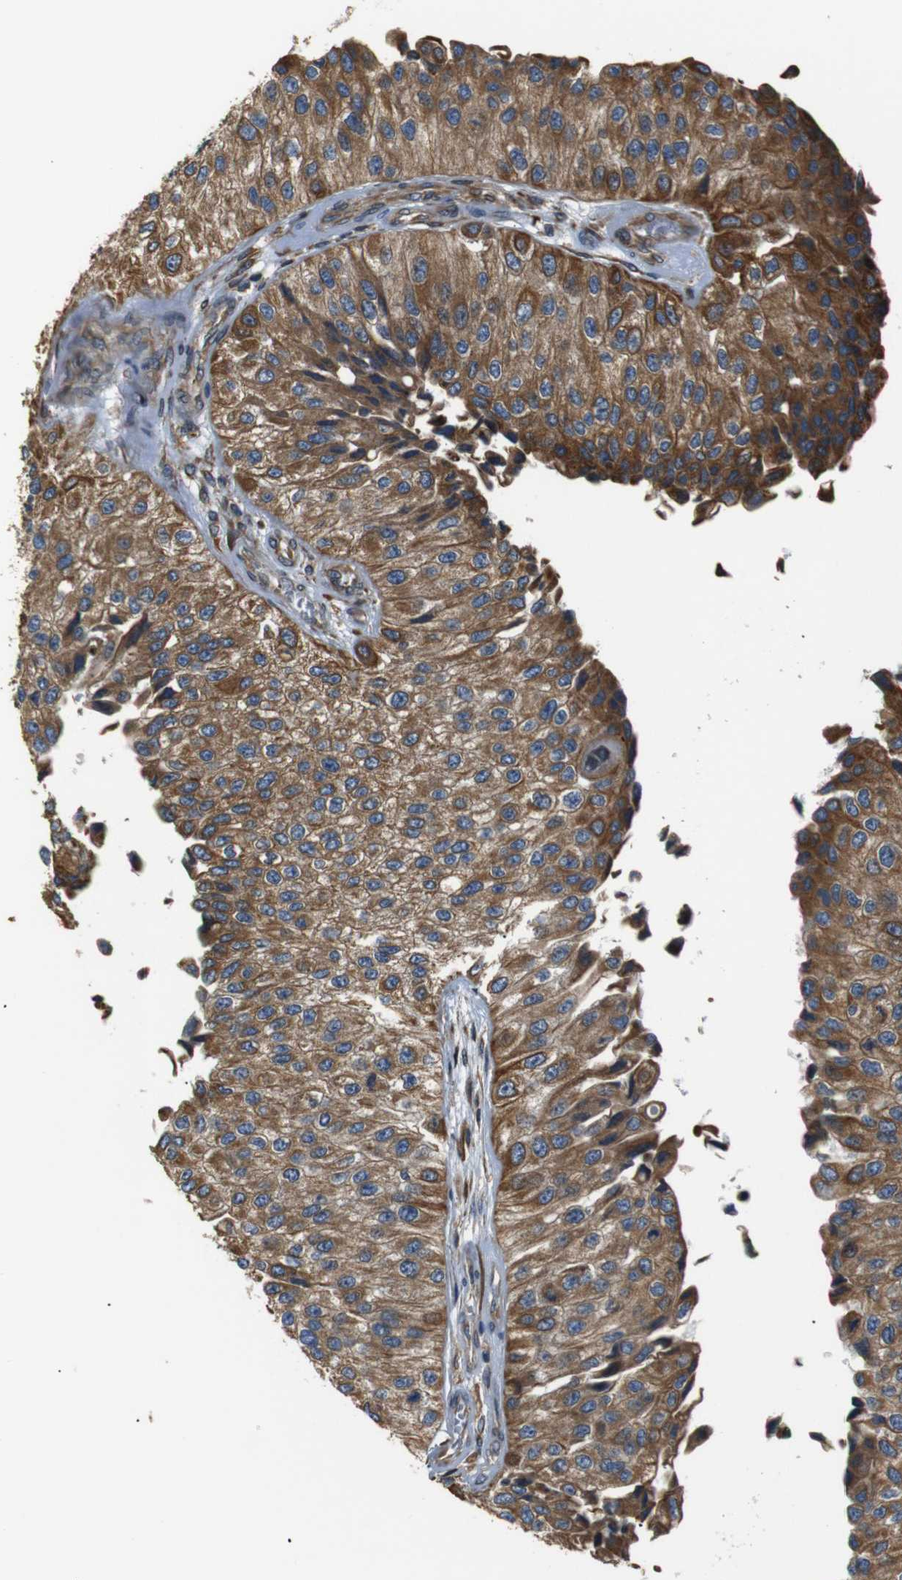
{"staining": {"intensity": "moderate", "quantity": ">75%", "location": "cytoplasmic/membranous"}, "tissue": "urothelial cancer", "cell_type": "Tumor cells", "image_type": "cancer", "snomed": [{"axis": "morphology", "description": "Urothelial carcinoma, High grade"}, {"axis": "topography", "description": "Kidney"}, {"axis": "topography", "description": "Urinary bladder"}], "caption": "Immunohistochemical staining of human high-grade urothelial carcinoma shows medium levels of moderate cytoplasmic/membranous protein positivity in approximately >75% of tumor cells. Ihc stains the protein in brown and the nuclei are stained blue.", "gene": "TMED2", "patient": {"sex": "male", "age": 77}}